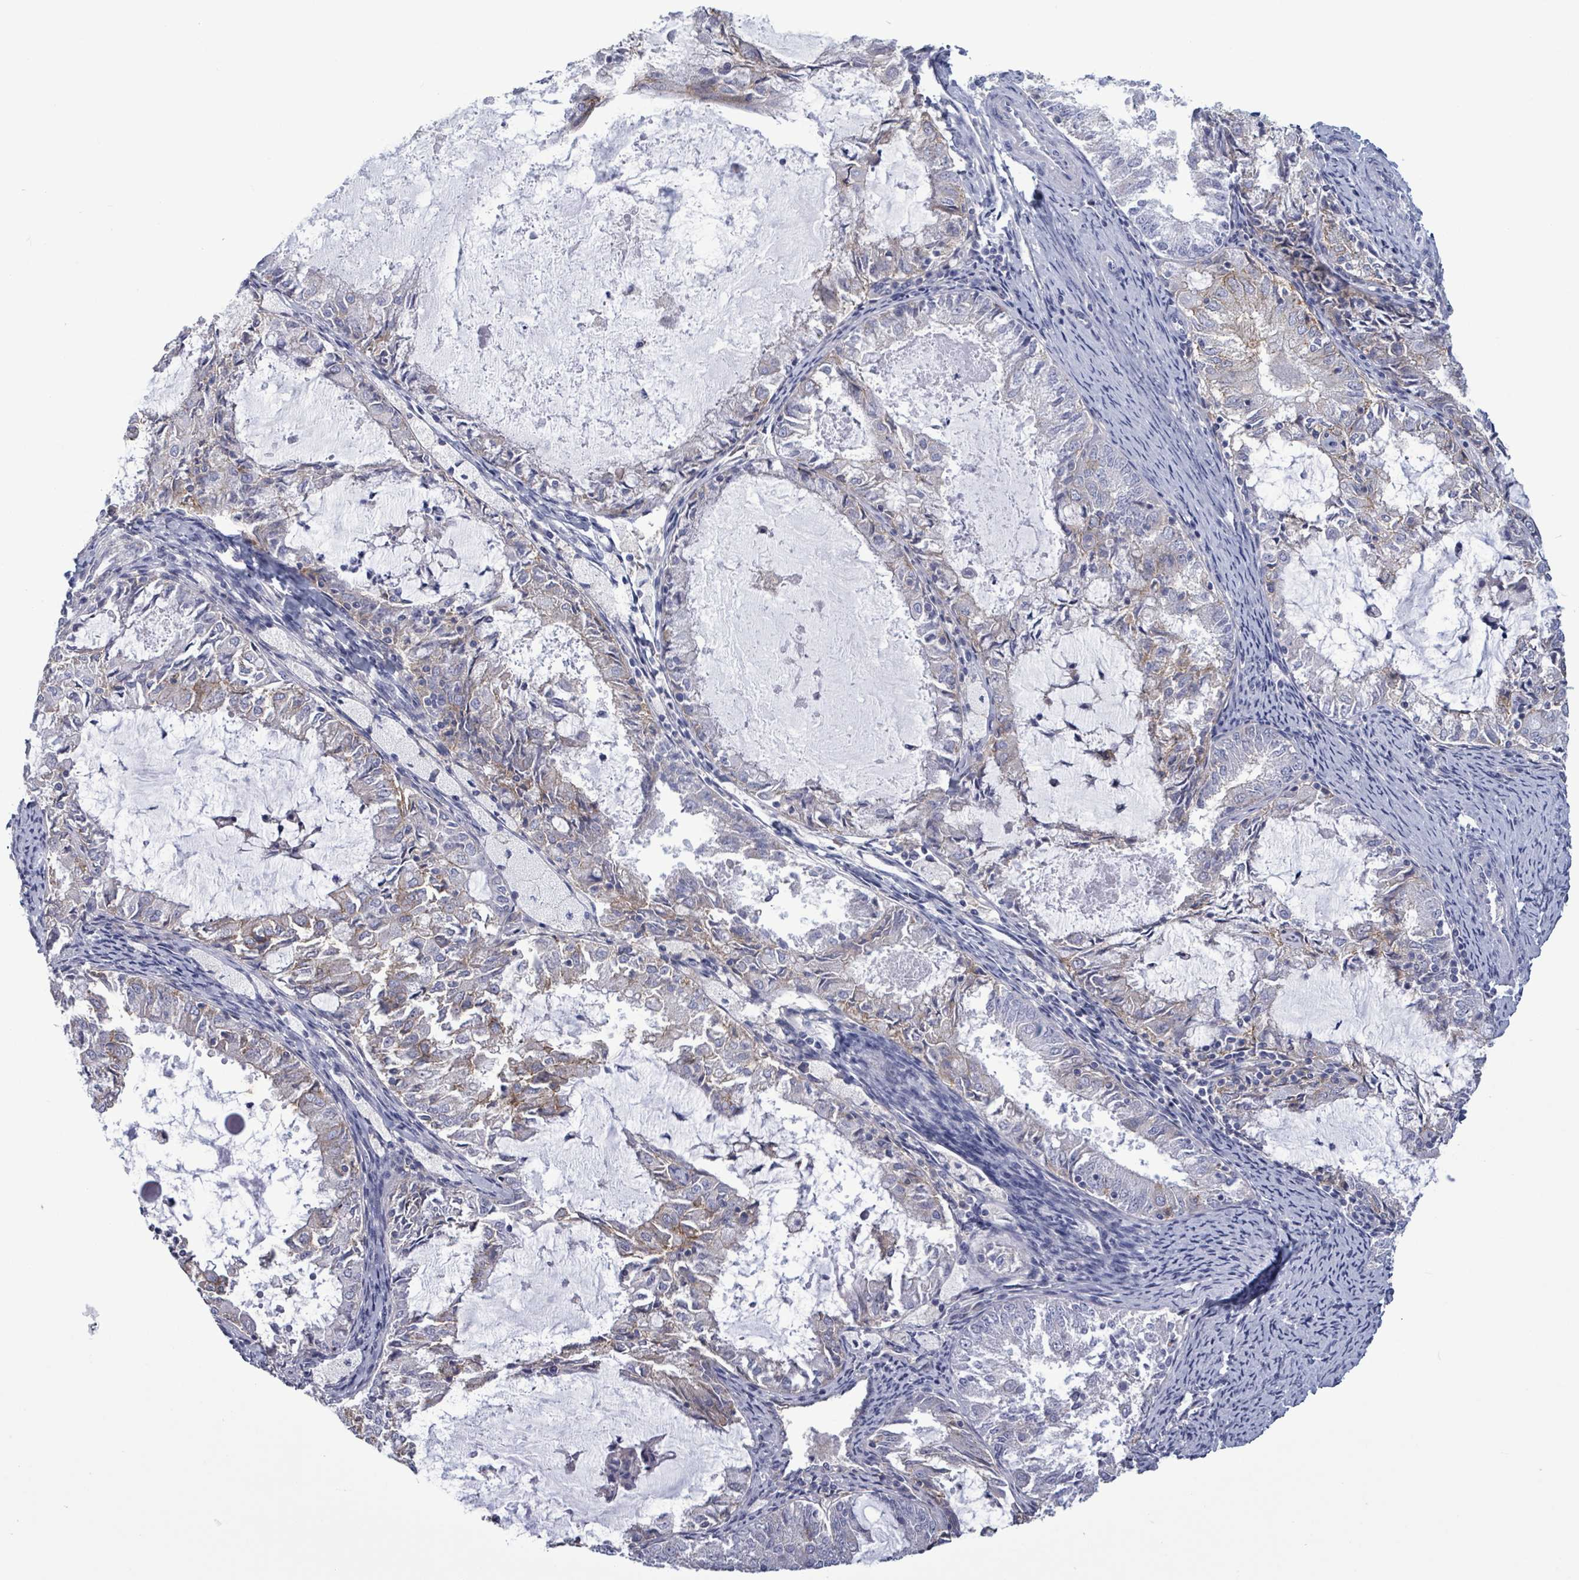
{"staining": {"intensity": "moderate", "quantity": "<25%", "location": "cytoplasmic/membranous"}, "tissue": "endometrial cancer", "cell_type": "Tumor cells", "image_type": "cancer", "snomed": [{"axis": "morphology", "description": "Adenocarcinoma, NOS"}, {"axis": "topography", "description": "Endometrium"}], "caption": "Endometrial cancer tissue reveals moderate cytoplasmic/membranous expression in approximately <25% of tumor cells", "gene": "BSG", "patient": {"sex": "female", "age": 57}}